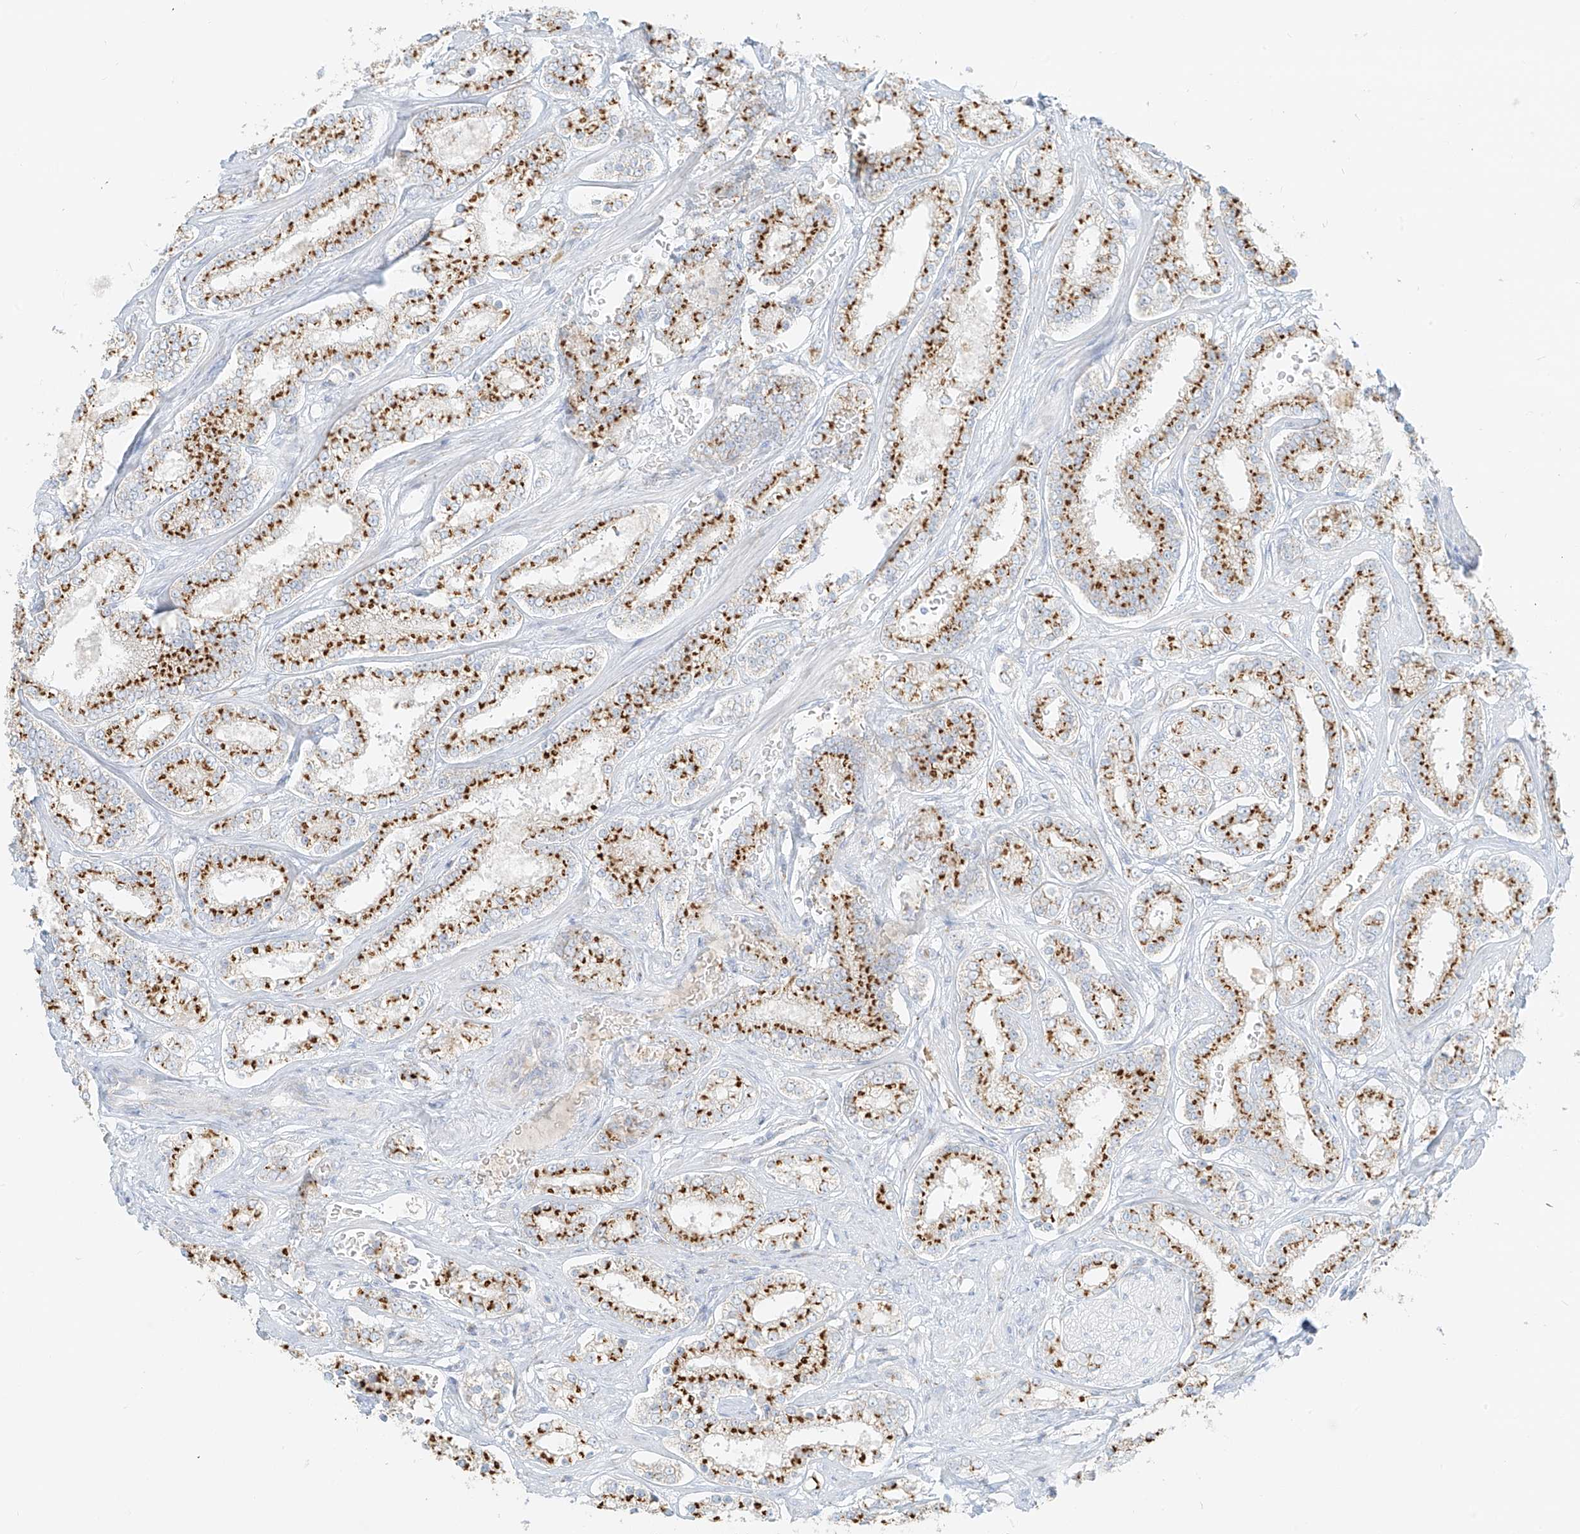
{"staining": {"intensity": "strong", "quantity": ">75%", "location": "cytoplasmic/membranous"}, "tissue": "prostate cancer", "cell_type": "Tumor cells", "image_type": "cancer", "snomed": [{"axis": "morphology", "description": "Normal tissue, NOS"}, {"axis": "morphology", "description": "Adenocarcinoma, High grade"}, {"axis": "topography", "description": "Prostate"}], "caption": "Immunohistochemistry (IHC) image of human prostate cancer (adenocarcinoma (high-grade)) stained for a protein (brown), which reveals high levels of strong cytoplasmic/membranous expression in approximately >75% of tumor cells.", "gene": "TMEM87B", "patient": {"sex": "male", "age": 83}}